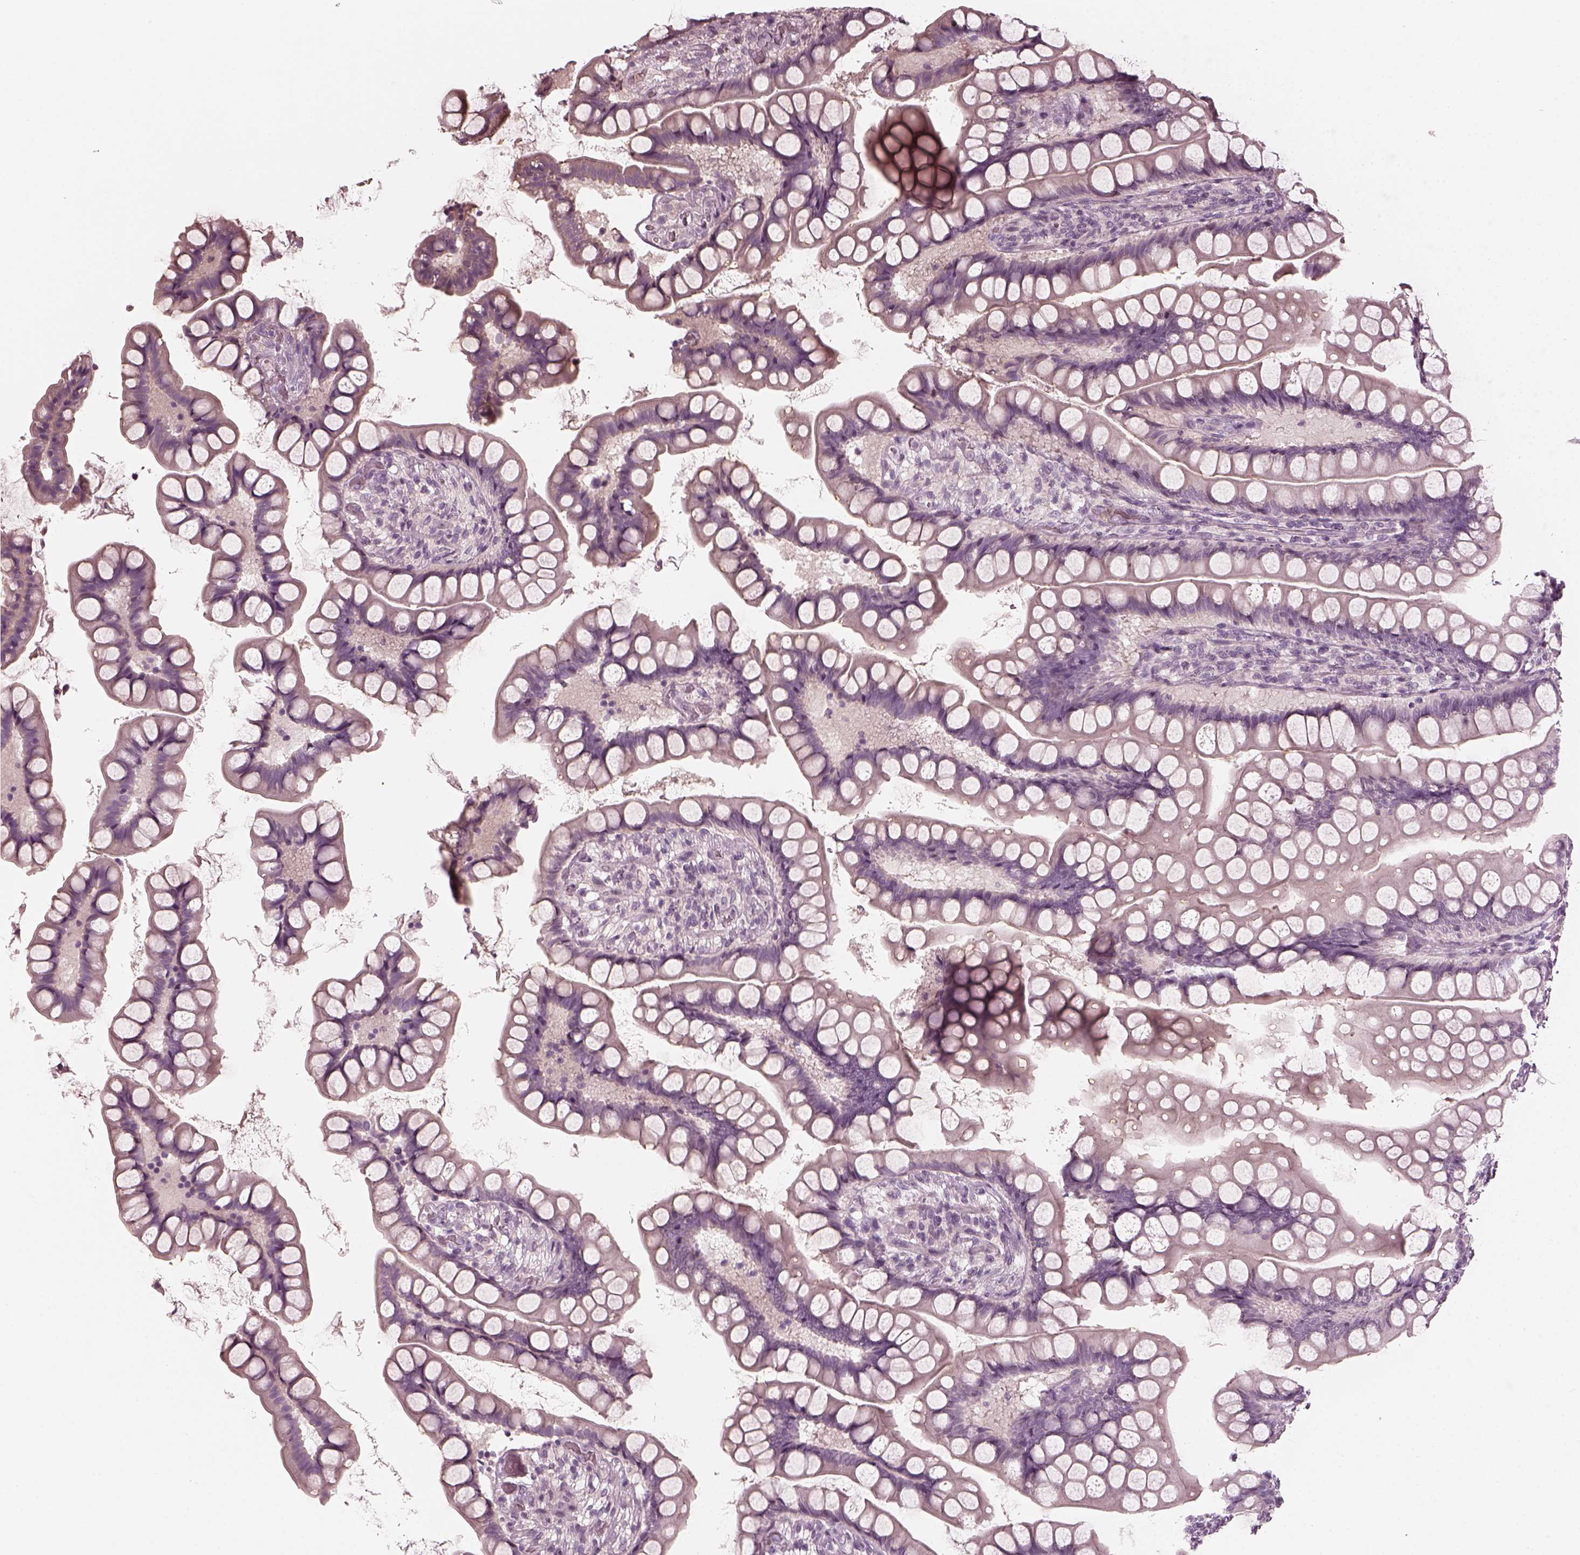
{"staining": {"intensity": "negative", "quantity": "none", "location": "none"}, "tissue": "small intestine", "cell_type": "Glandular cells", "image_type": "normal", "snomed": [{"axis": "morphology", "description": "Normal tissue, NOS"}, {"axis": "topography", "description": "Small intestine"}], "caption": "Protein analysis of benign small intestine reveals no significant staining in glandular cells. Brightfield microscopy of immunohistochemistry stained with DAB (3,3'-diaminobenzidine) (brown) and hematoxylin (blue), captured at high magnification.", "gene": "CHIT1", "patient": {"sex": "male", "age": 70}}